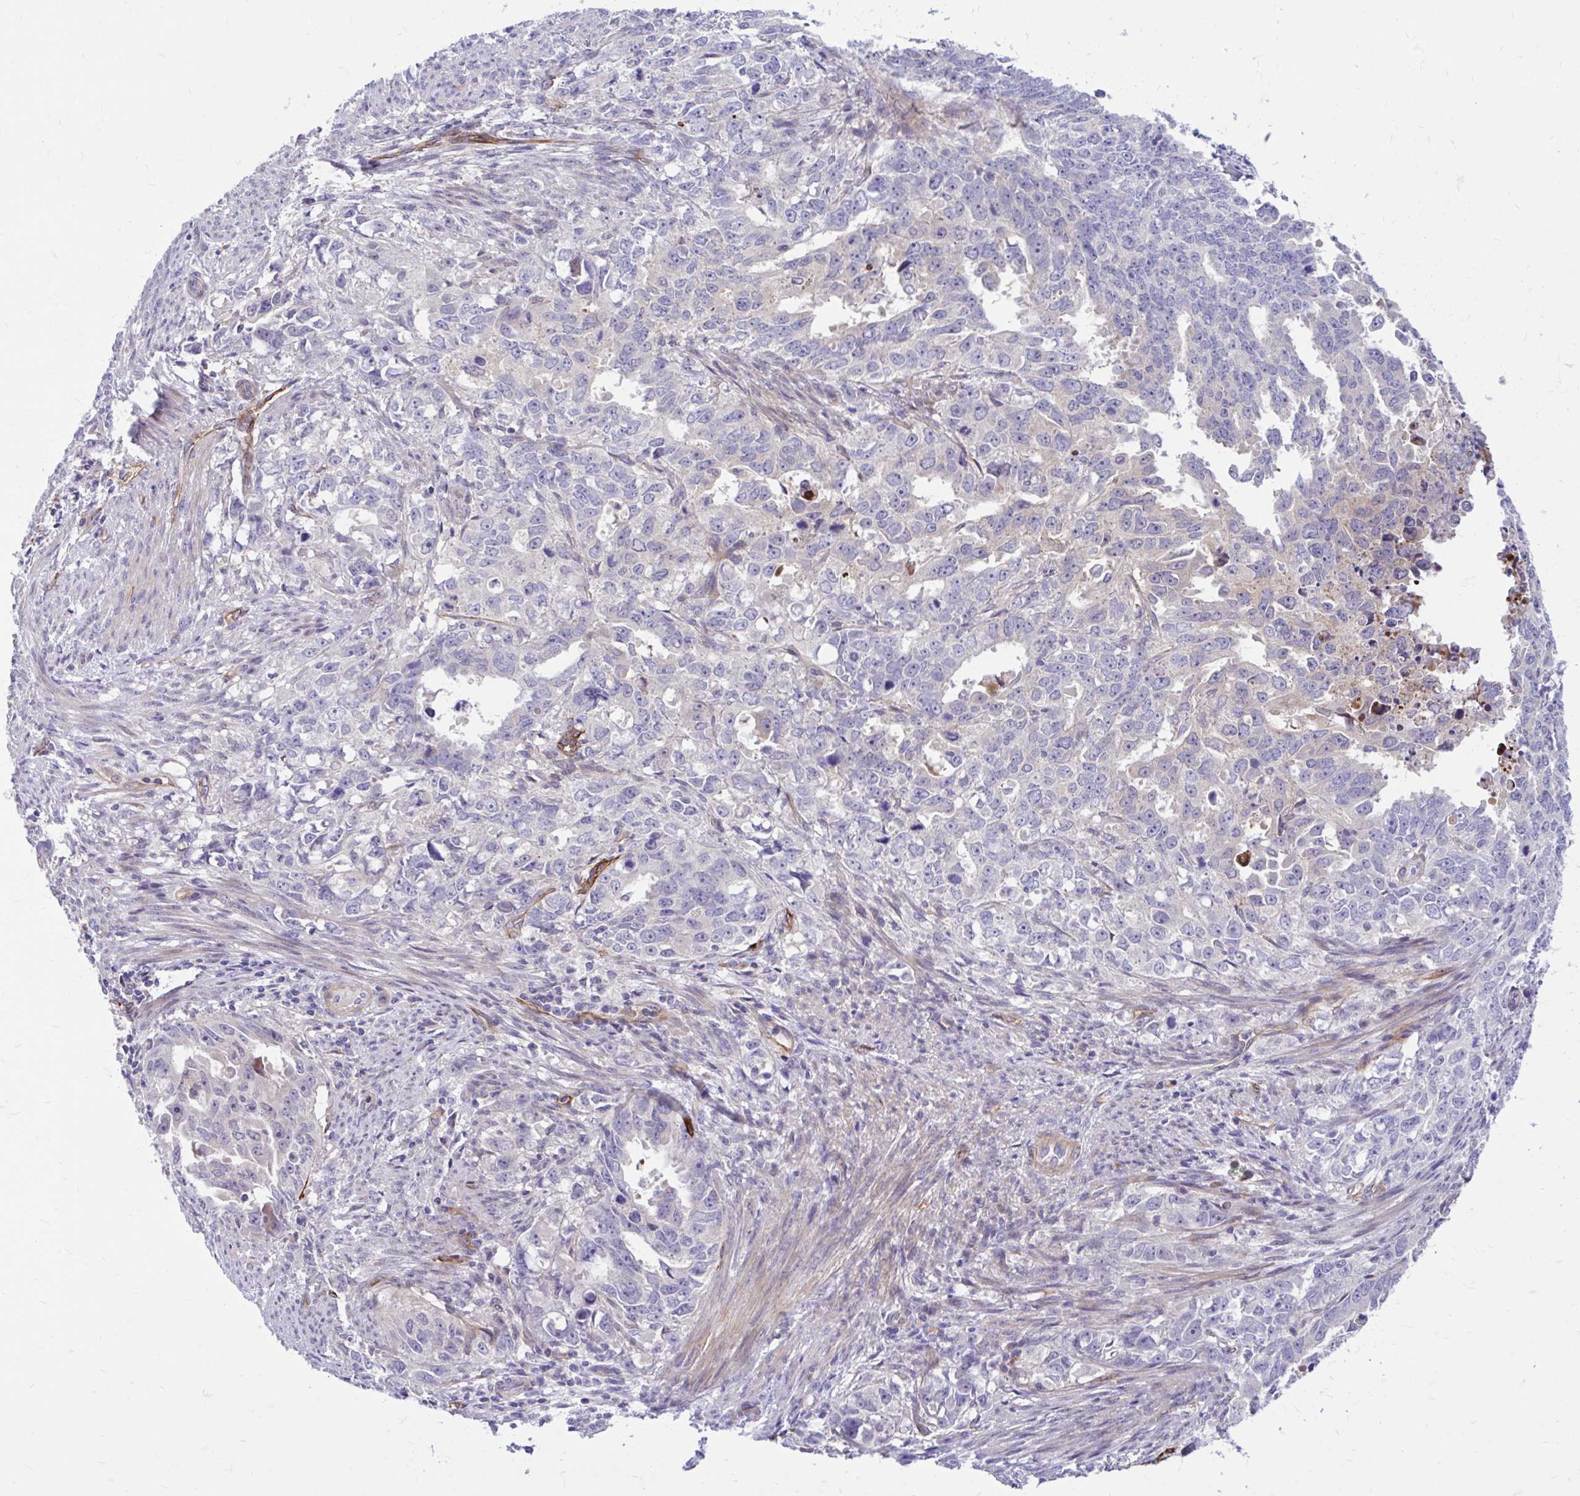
{"staining": {"intensity": "weak", "quantity": "25%-75%", "location": "cytoplasmic/membranous"}, "tissue": "endometrial cancer", "cell_type": "Tumor cells", "image_type": "cancer", "snomed": [{"axis": "morphology", "description": "Adenocarcinoma, NOS"}, {"axis": "topography", "description": "Endometrium"}], "caption": "There is low levels of weak cytoplasmic/membranous expression in tumor cells of endometrial cancer (adenocarcinoma), as demonstrated by immunohistochemical staining (brown color).", "gene": "ESPNL", "patient": {"sex": "female", "age": 65}}